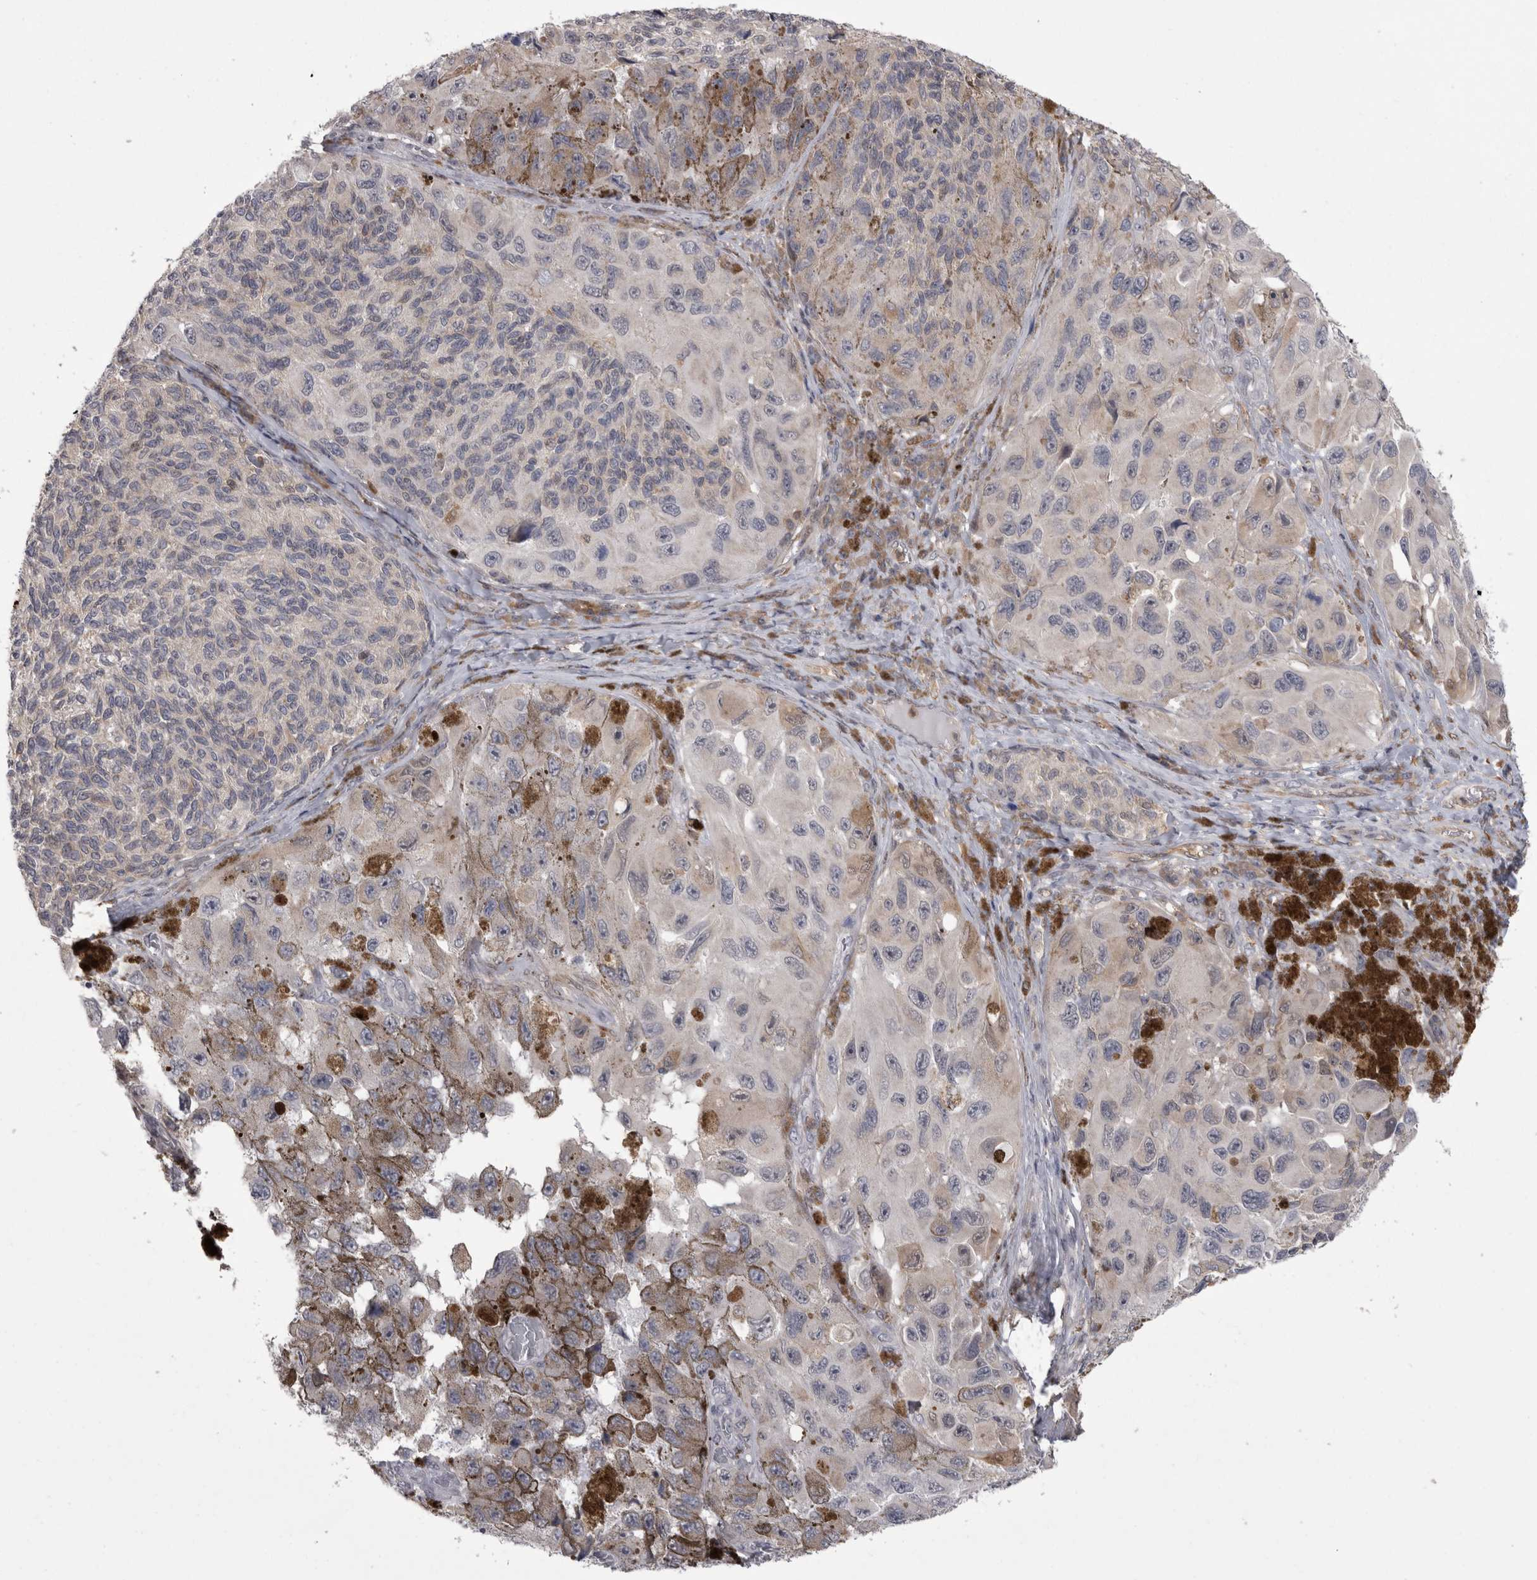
{"staining": {"intensity": "weak", "quantity": "25%-75%", "location": "cytoplasmic/membranous"}, "tissue": "melanoma", "cell_type": "Tumor cells", "image_type": "cancer", "snomed": [{"axis": "morphology", "description": "Malignant melanoma, NOS"}, {"axis": "topography", "description": "Skin"}], "caption": "This histopathology image shows immunohistochemistry (IHC) staining of human malignant melanoma, with low weak cytoplasmic/membranous positivity in approximately 25%-75% of tumor cells.", "gene": "CHIC2", "patient": {"sex": "female", "age": 73}}